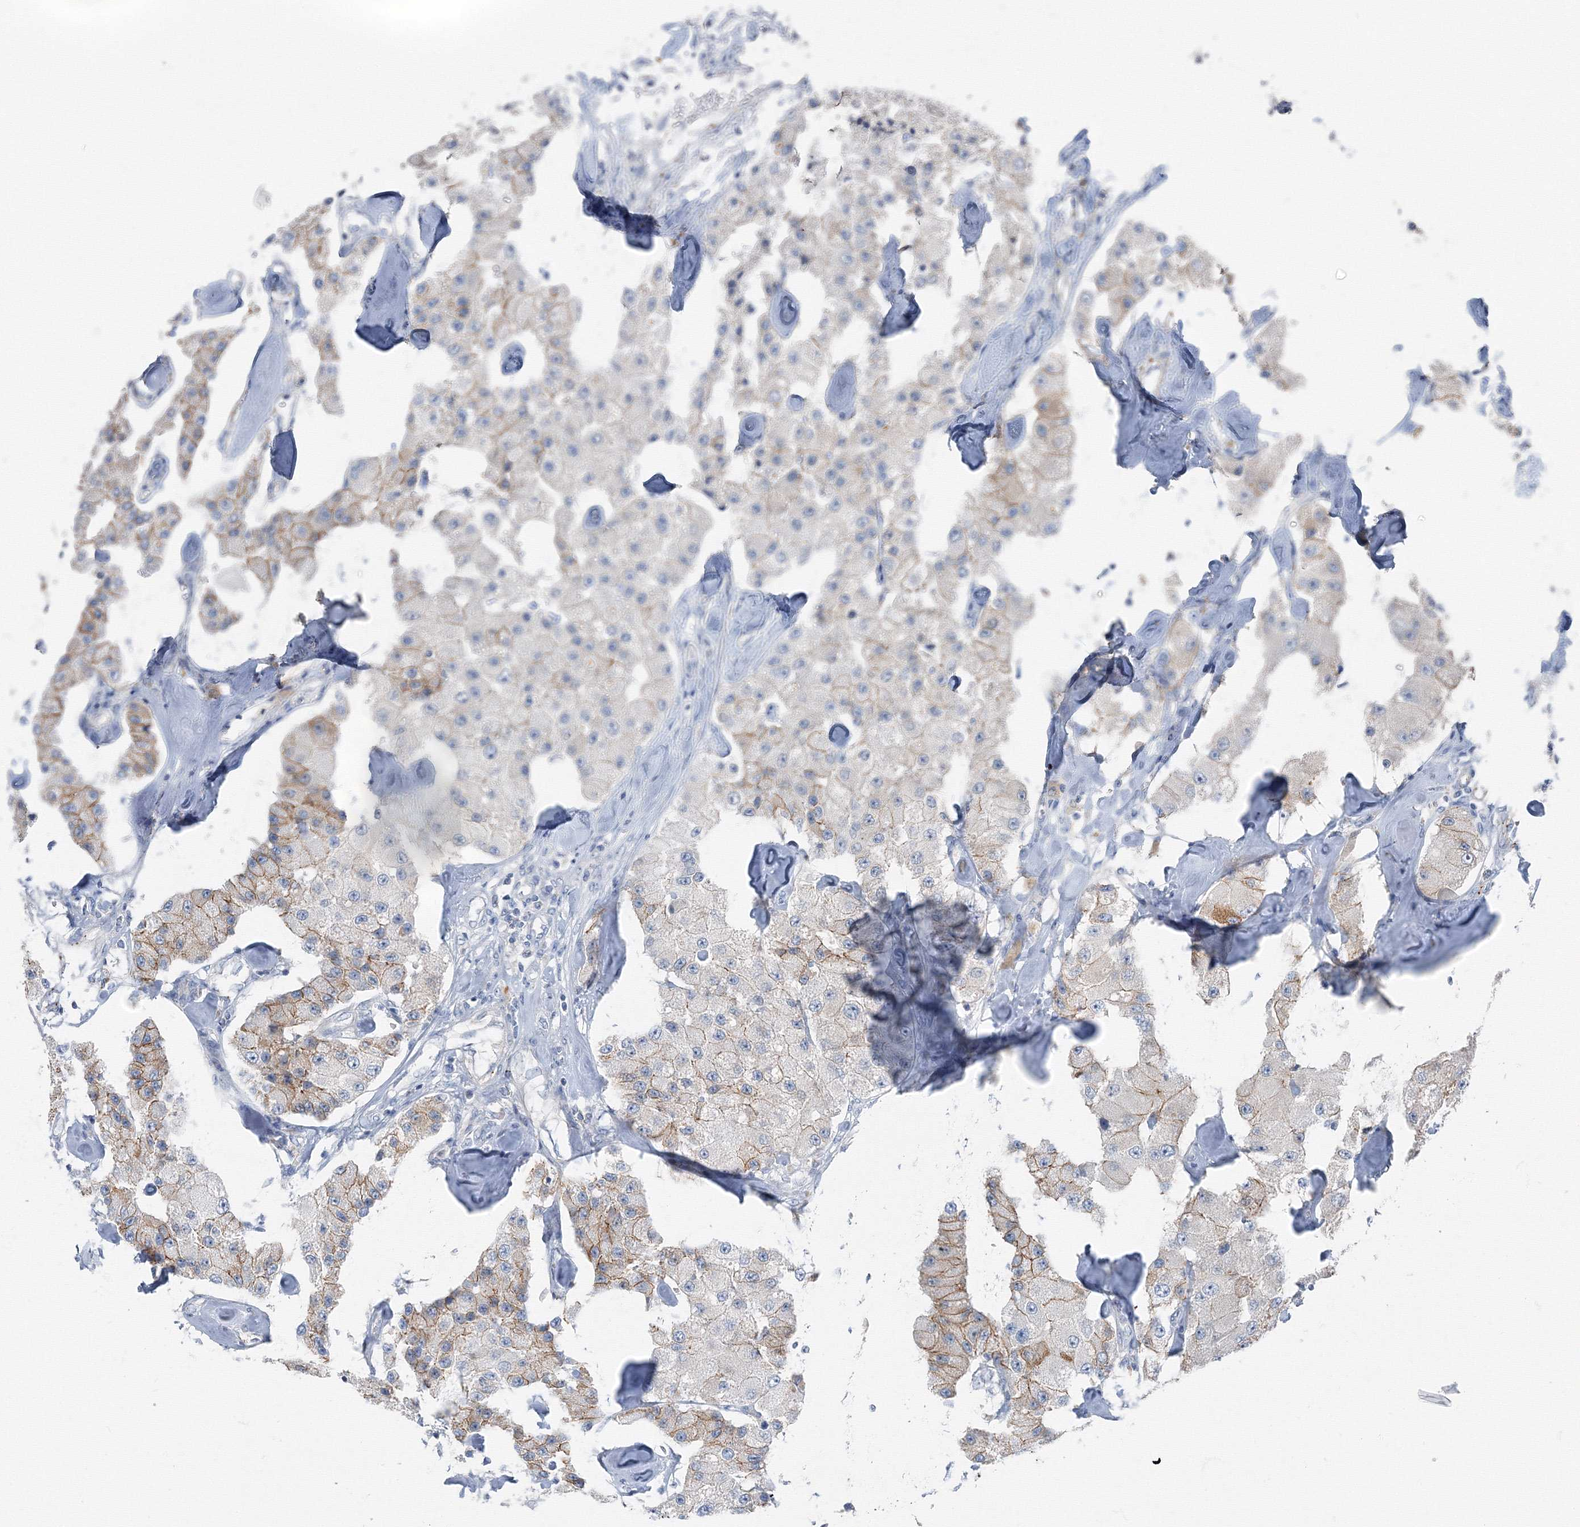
{"staining": {"intensity": "moderate", "quantity": "<25%", "location": "cytoplasmic/membranous"}, "tissue": "carcinoid", "cell_type": "Tumor cells", "image_type": "cancer", "snomed": [{"axis": "morphology", "description": "Carcinoid, malignant, NOS"}, {"axis": "topography", "description": "Pancreas"}], "caption": "Carcinoid (malignant) stained with a brown dye shows moderate cytoplasmic/membranous positive expression in about <25% of tumor cells.", "gene": "AASDH", "patient": {"sex": "male", "age": 41}}